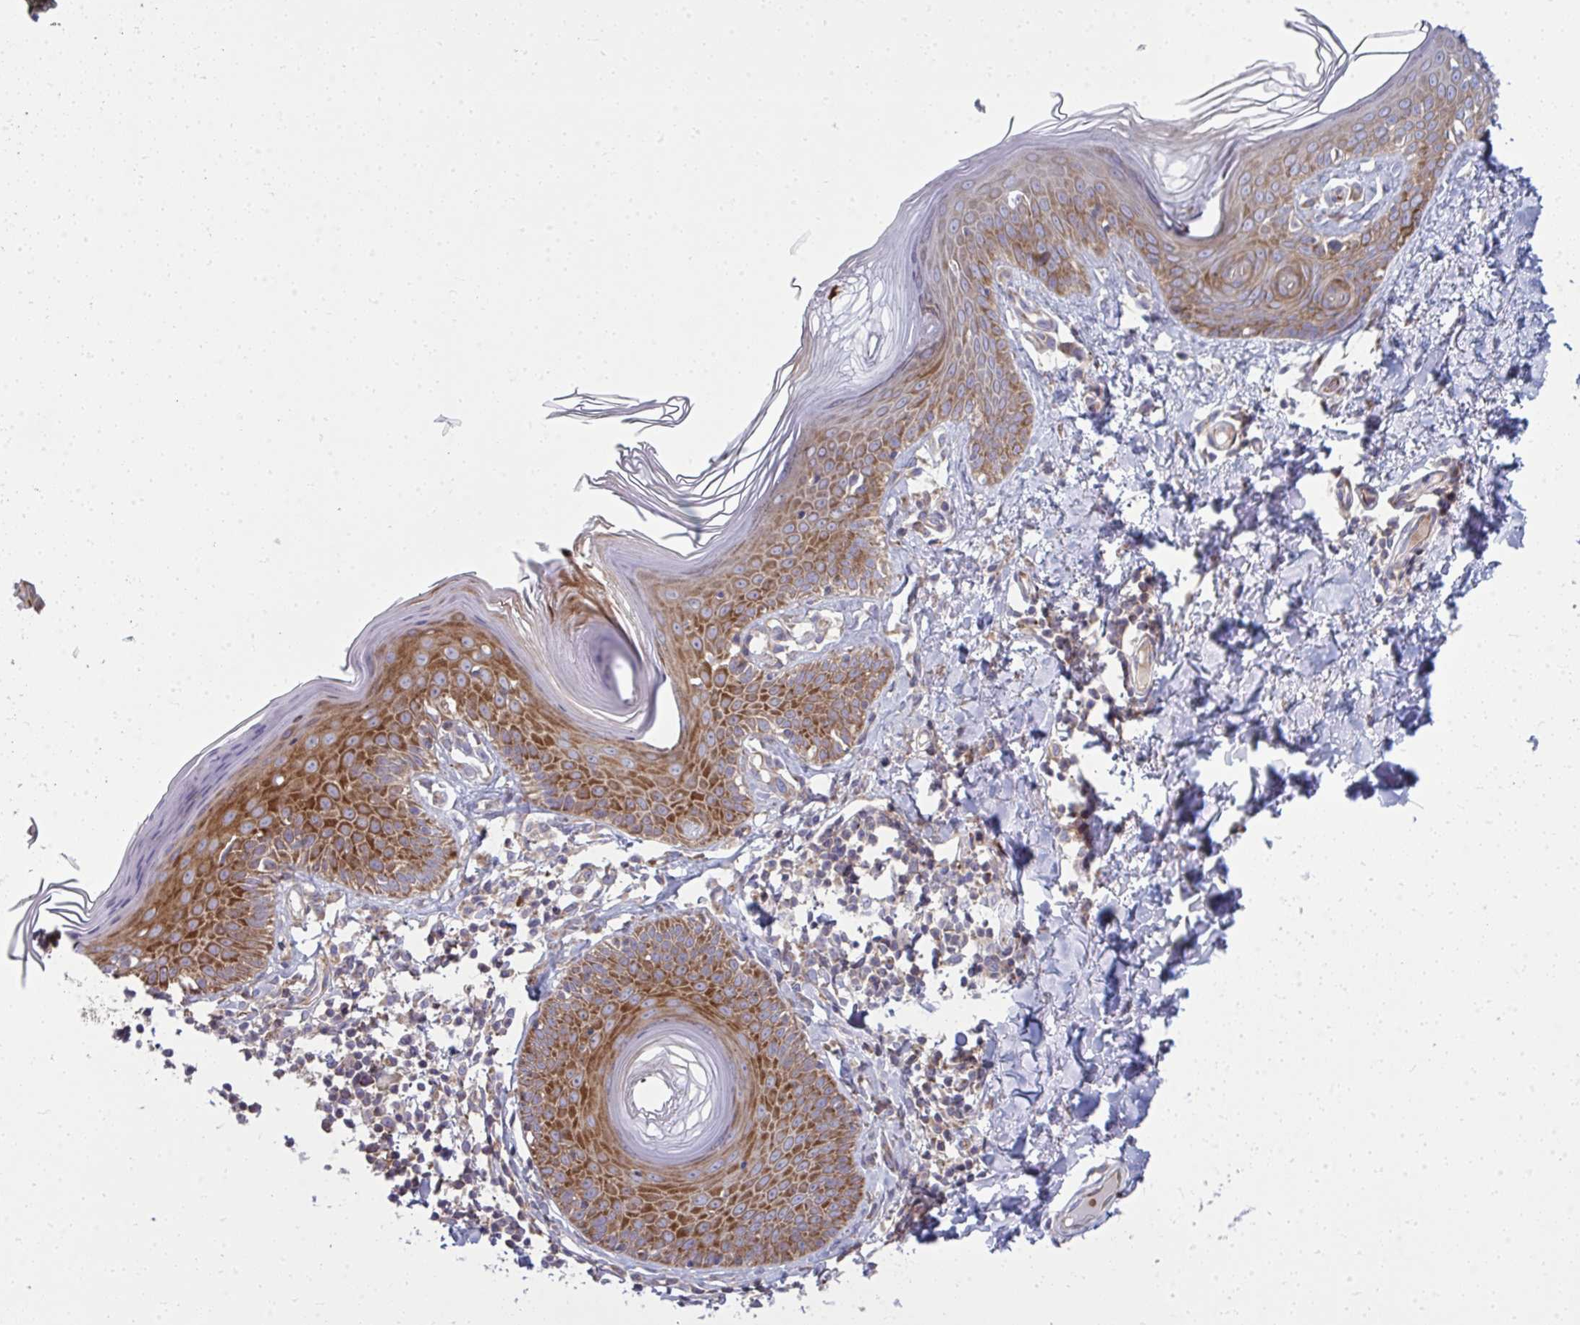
{"staining": {"intensity": "weak", "quantity": "<25%", "location": "cytoplasmic/membranous"}, "tissue": "skin", "cell_type": "Fibroblasts", "image_type": "normal", "snomed": [{"axis": "morphology", "description": "Normal tissue, NOS"}, {"axis": "topography", "description": "Skin"}, {"axis": "topography", "description": "Peripheral nerve tissue"}], "caption": "Immunohistochemical staining of benign human skin demonstrates no significant positivity in fibroblasts. (Stains: DAB (3,3'-diaminobenzidine) immunohistochemistry with hematoxylin counter stain, Microscopy: brightfield microscopy at high magnification).", "gene": "GFPT2", "patient": {"sex": "female", "age": 45}}